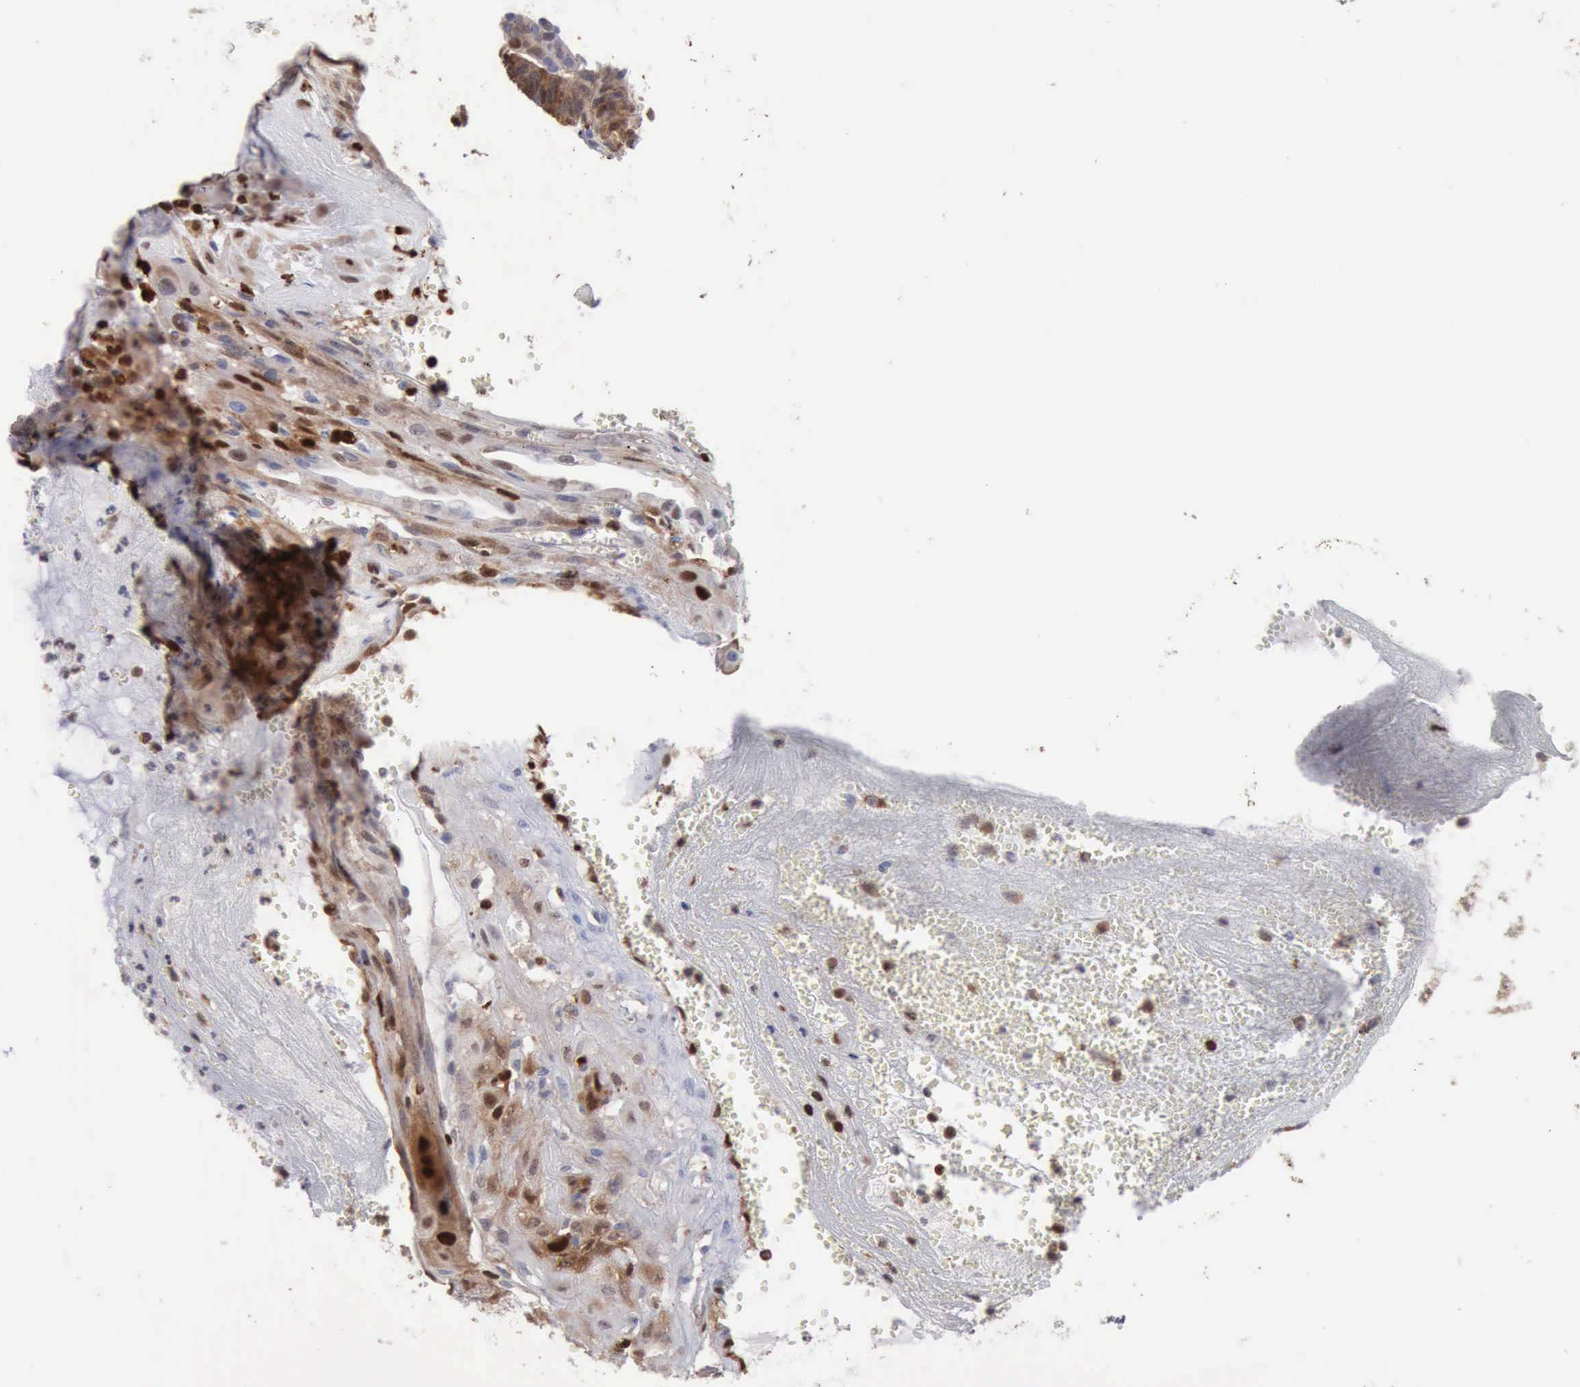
{"staining": {"intensity": "strong", "quantity": ">75%", "location": "cytoplasmic/membranous,nuclear"}, "tissue": "cervical cancer", "cell_type": "Tumor cells", "image_type": "cancer", "snomed": [{"axis": "morphology", "description": "Squamous cell carcinoma, NOS"}, {"axis": "topography", "description": "Cervix"}], "caption": "This photomicrograph displays immunohistochemistry (IHC) staining of cervical cancer, with high strong cytoplasmic/membranous and nuclear expression in approximately >75% of tumor cells.", "gene": "PDCD4", "patient": {"sex": "female", "age": 34}}